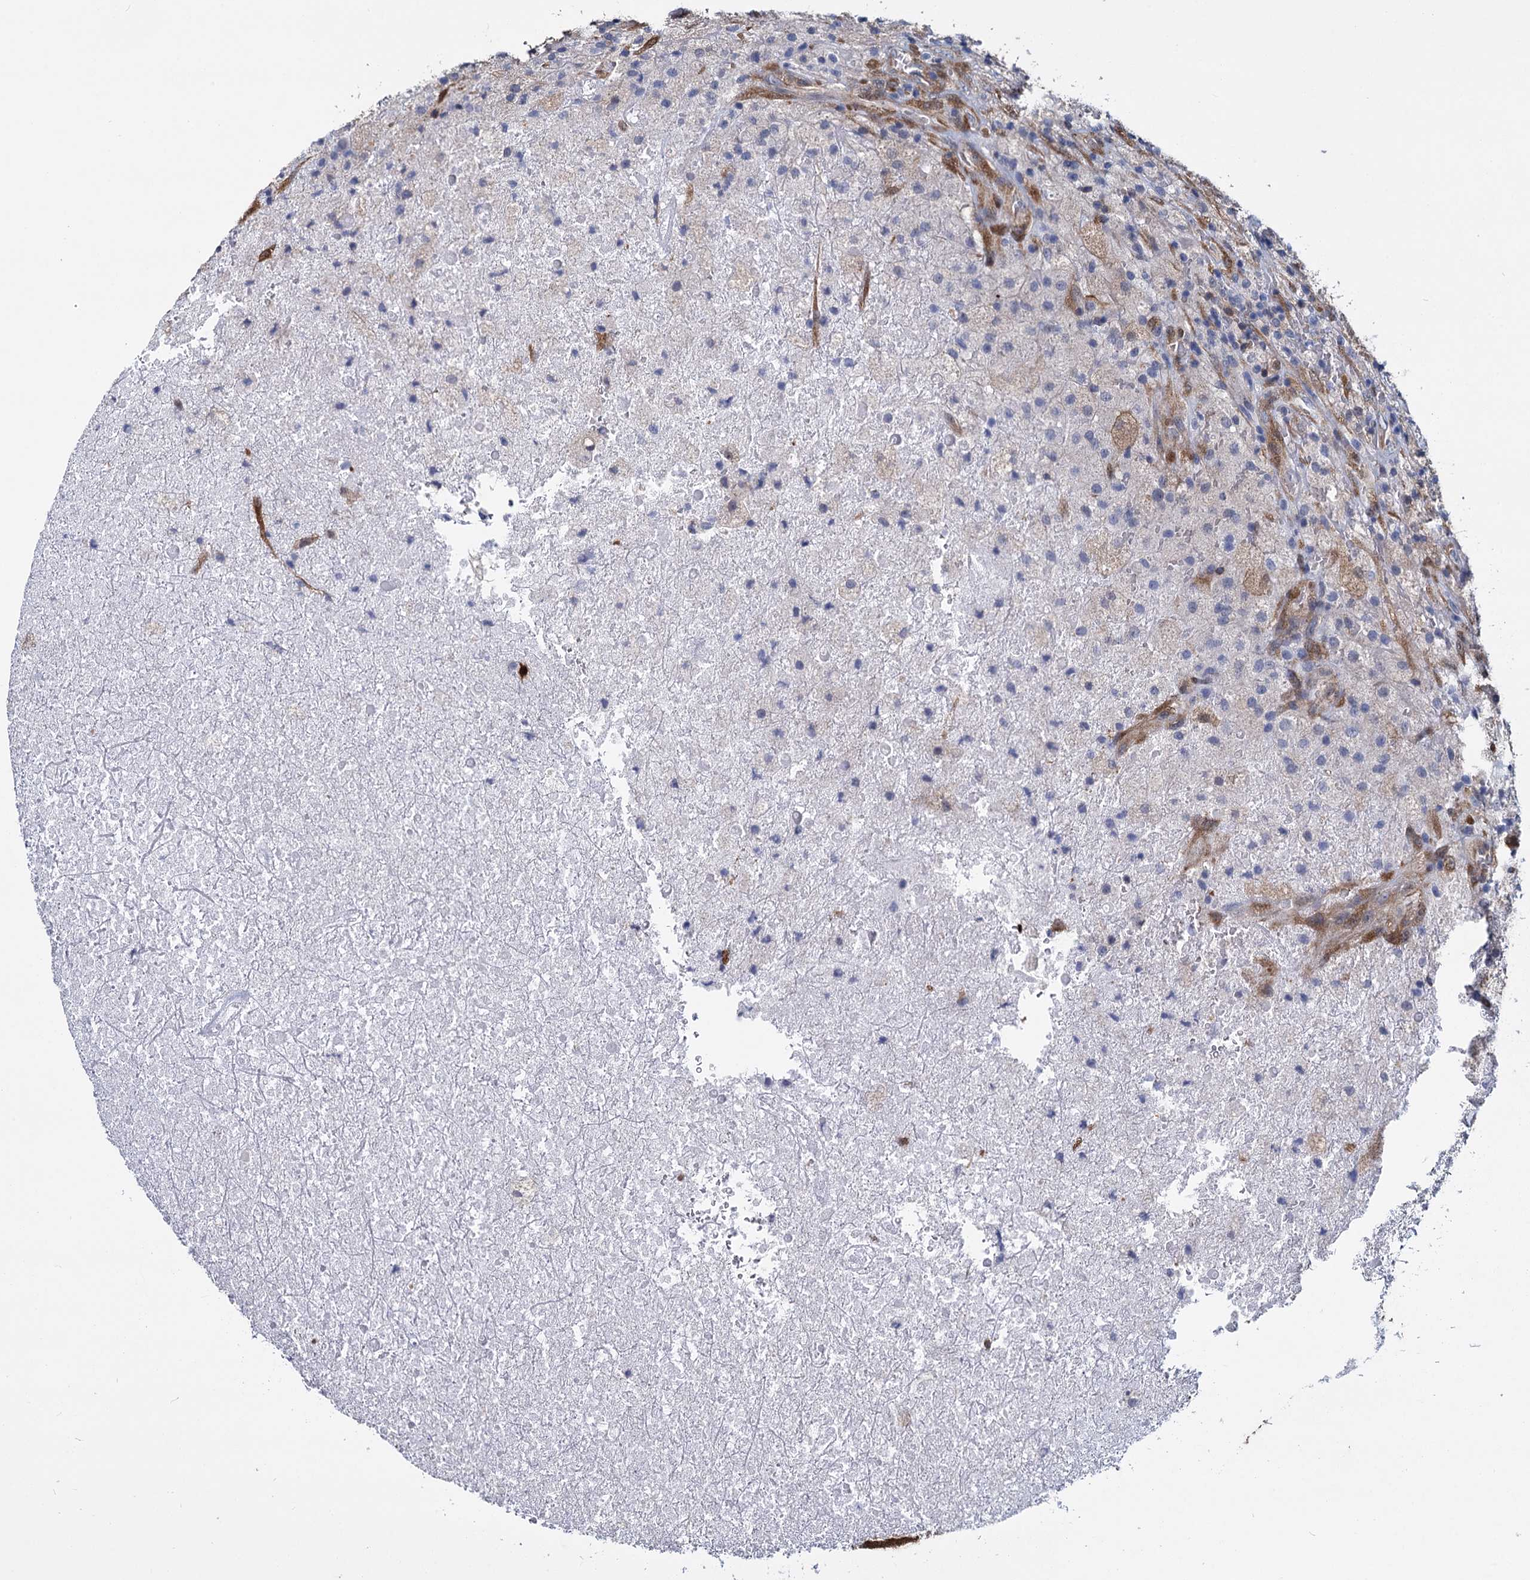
{"staining": {"intensity": "negative", "quantity": "none", "location": "none"}, "tissue": "glioma", "cell_type": "Tumor cells", "image_type": "cancer", "snomed": [{"axis": "morphology", "description": "Glioma, malignant, High grade"}, {"axis": "topography", "description": "Brain"}], "caption": "IHC image of neoplastic tissue: human glioma stained with DAB (3,3'-diaminobenzidine) exhibits no significant protein positivity in tumor cells.", "gene": "GSTM3", "patient": {"sex": "male", "age": 69}}